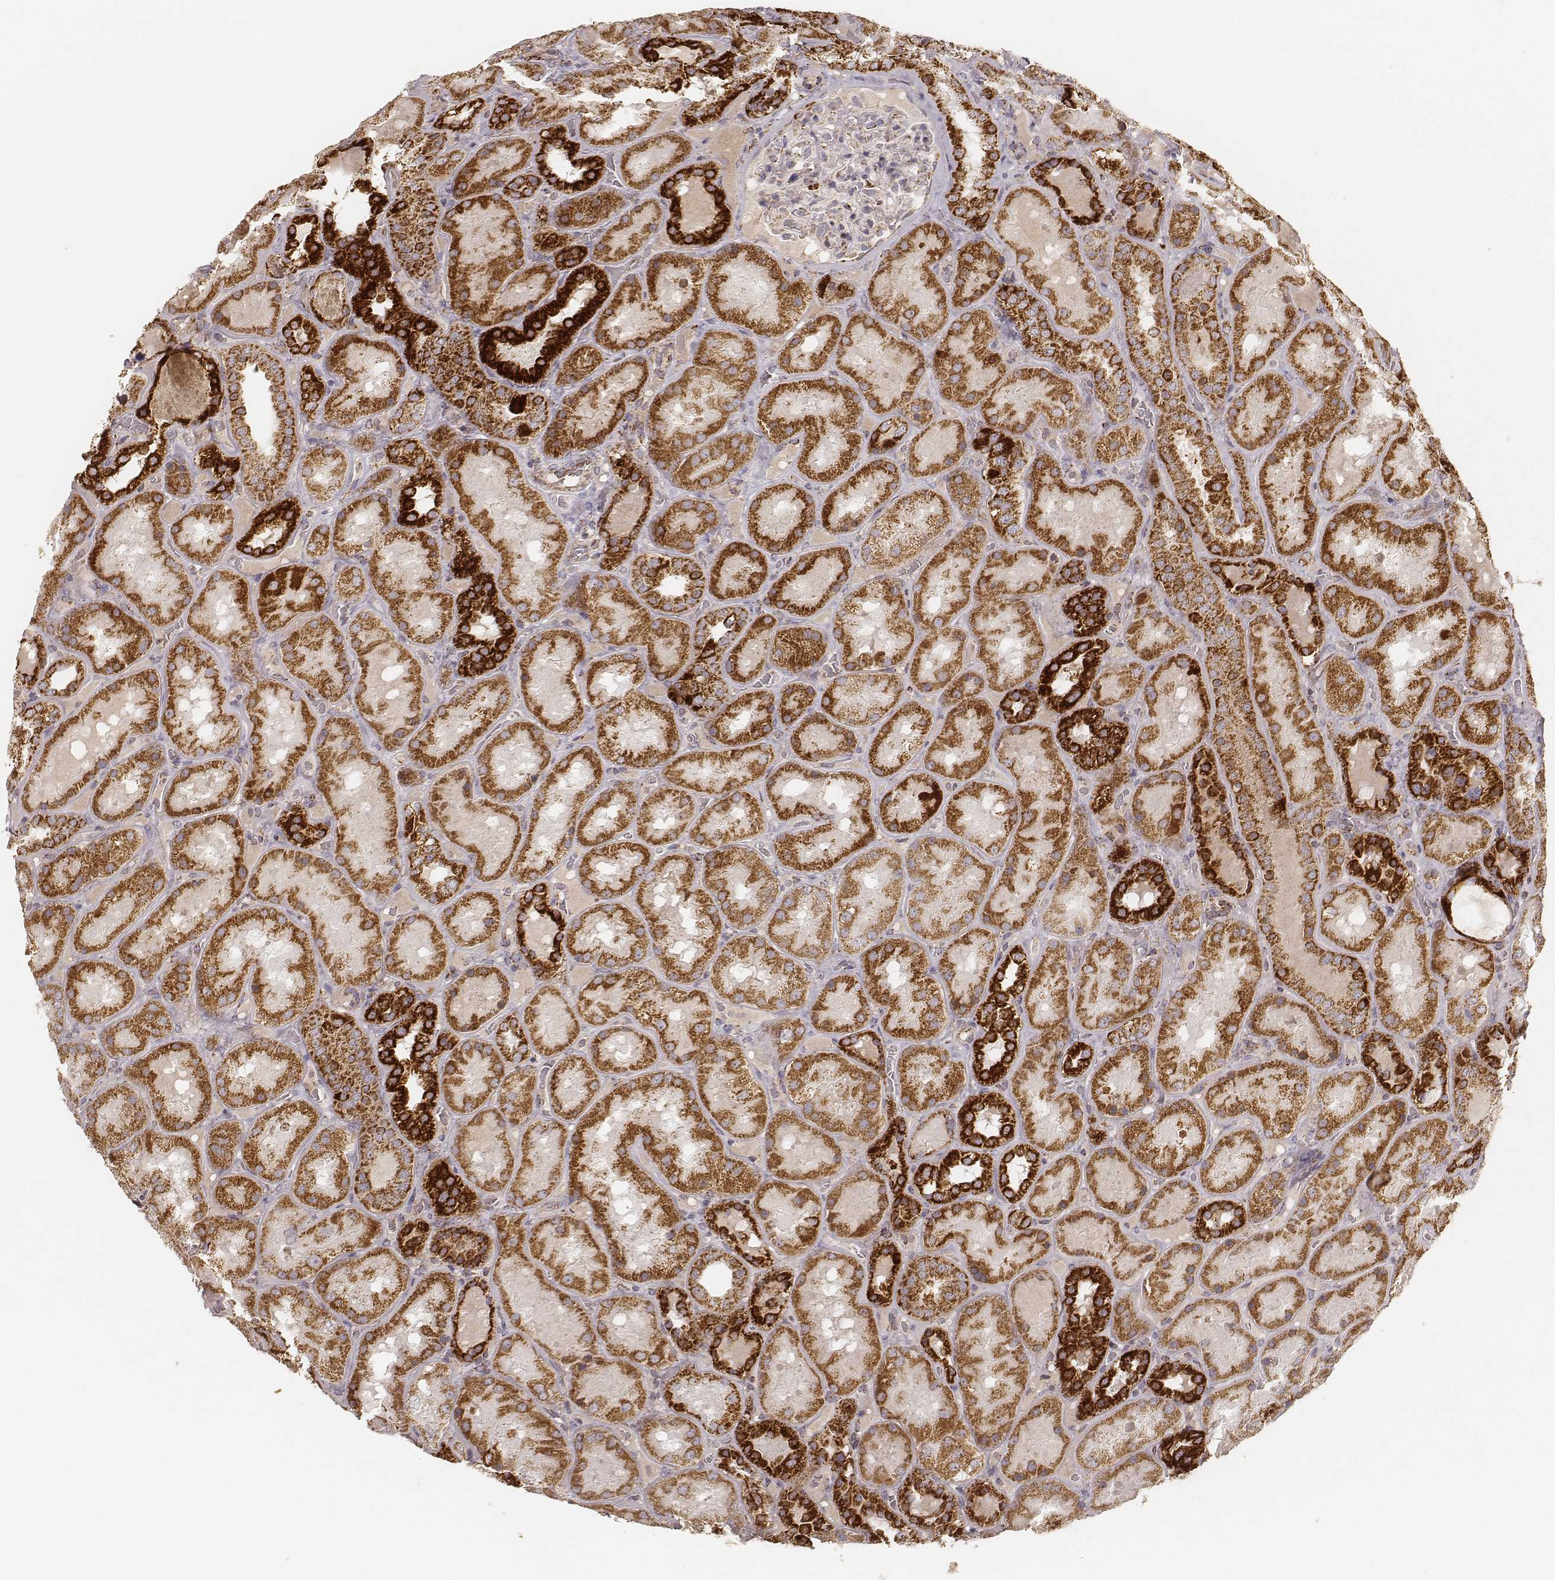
{"staining": {"intensity": "strong", "quantity": "<25%", "location": "cytoplasmic/membranous"}, "tissue": "kidney", "cell_type": "Cells in glomeruli", "image_type": "normal", "snomed": [{"axis": "morphology", "description": "Normal tissue, NOS"}, {"axis": "topography", "description": "Kidney"}], "caption": "IHC of benign human kidney displays medium levels of strong cytoplasmic/membranous positivity in approximately <25% of cells in glomeruli.", "gene": "CS", "patient": {"sex": "male", "age": 73}}